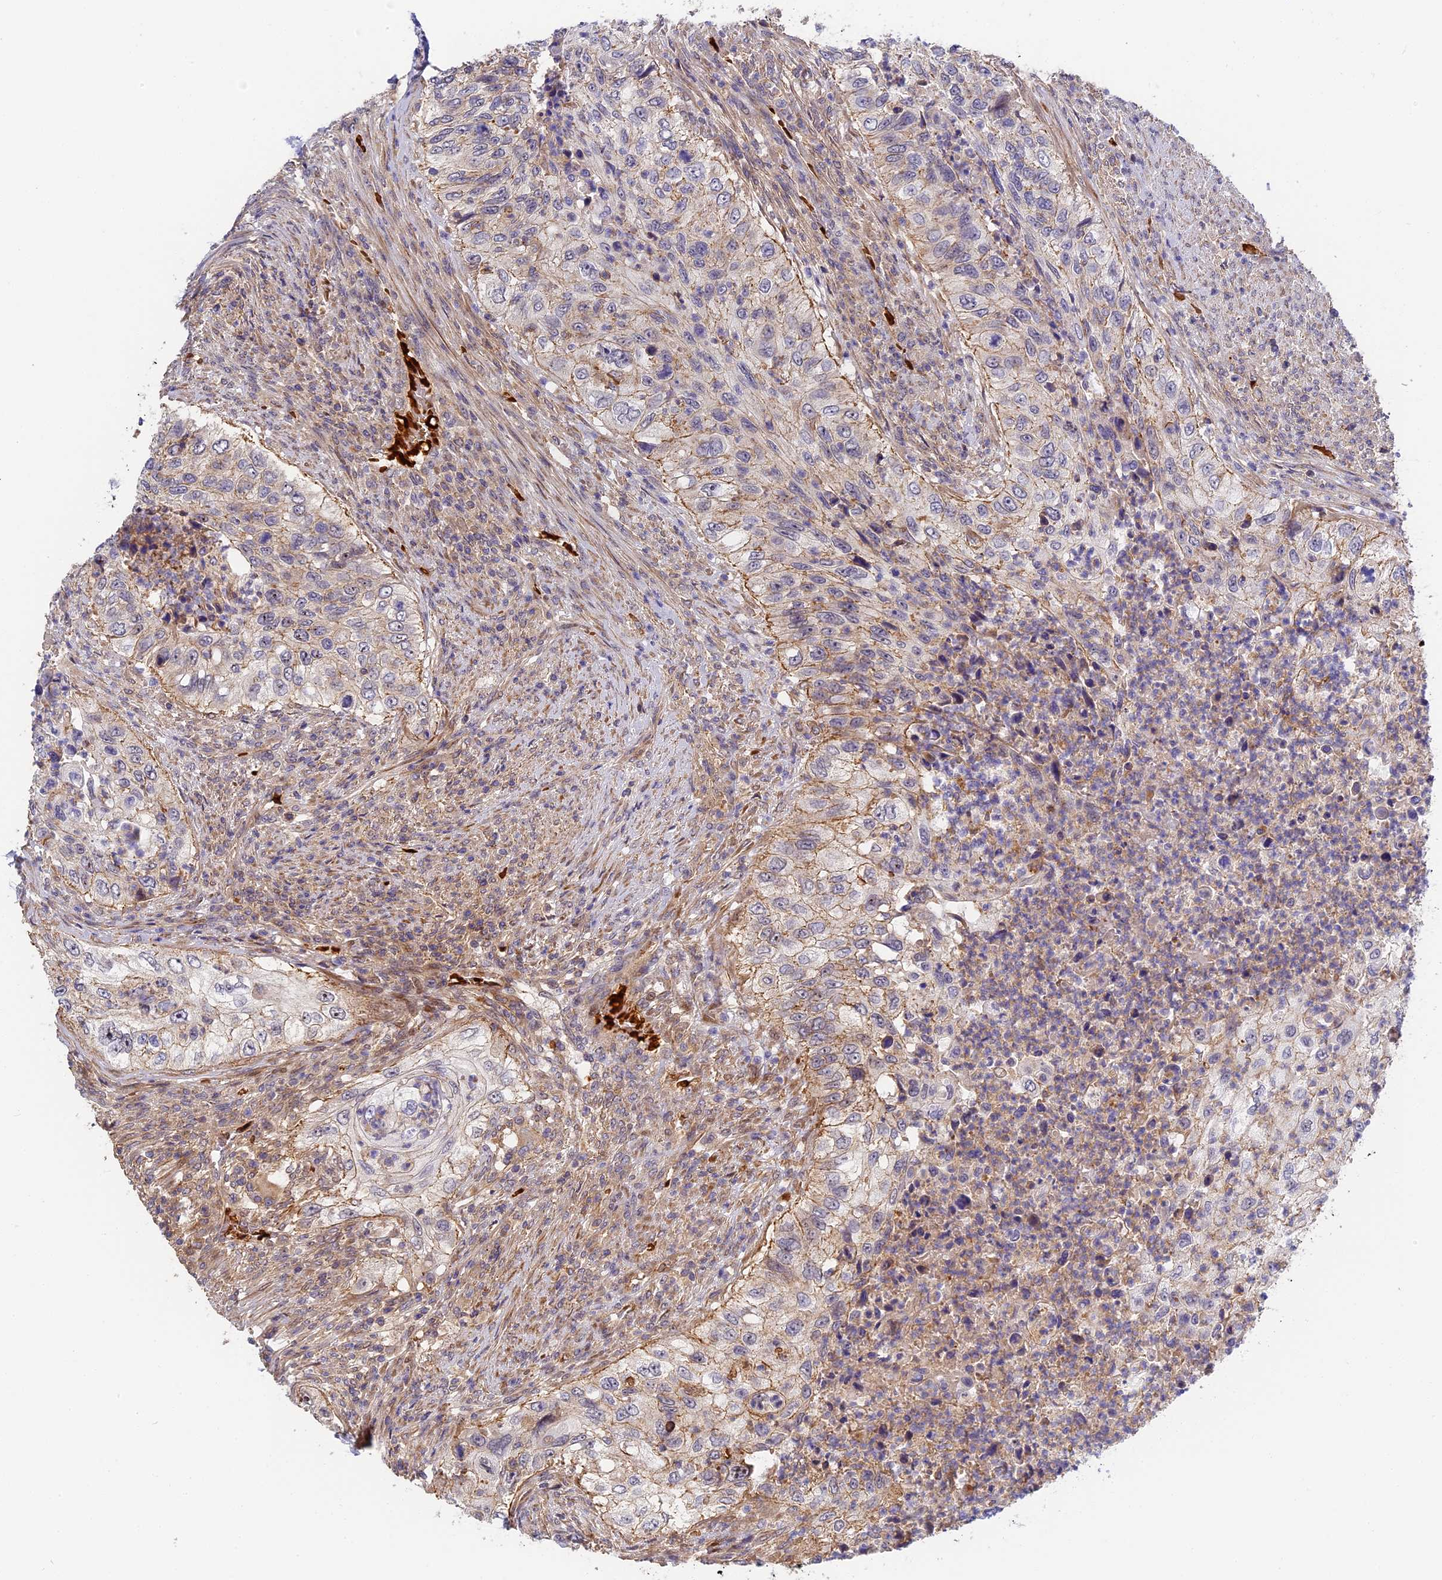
{"staining": {"intensity": "moderate", "quantity": "<25%", "location": "cytoplasmic/membranous"}, "tissue": "urothelial cancer", "cell_type": "Tumor cells", "image_type": "cancer", "snomed": [{"axis": "morphology", "description": "Urothelial carcinoma, High grade"}, {"axis": "topography", "description": "Urinary bladder"}], "caption": "Immunohistochemical staining of human urothelial carcinoma (high-grade) reveals low levels of moderate cytoplasmic/membranous staining in about <25% of tumor cells.", "gene": "MISP3", "patient": {"sex": "female", "age": 60}}